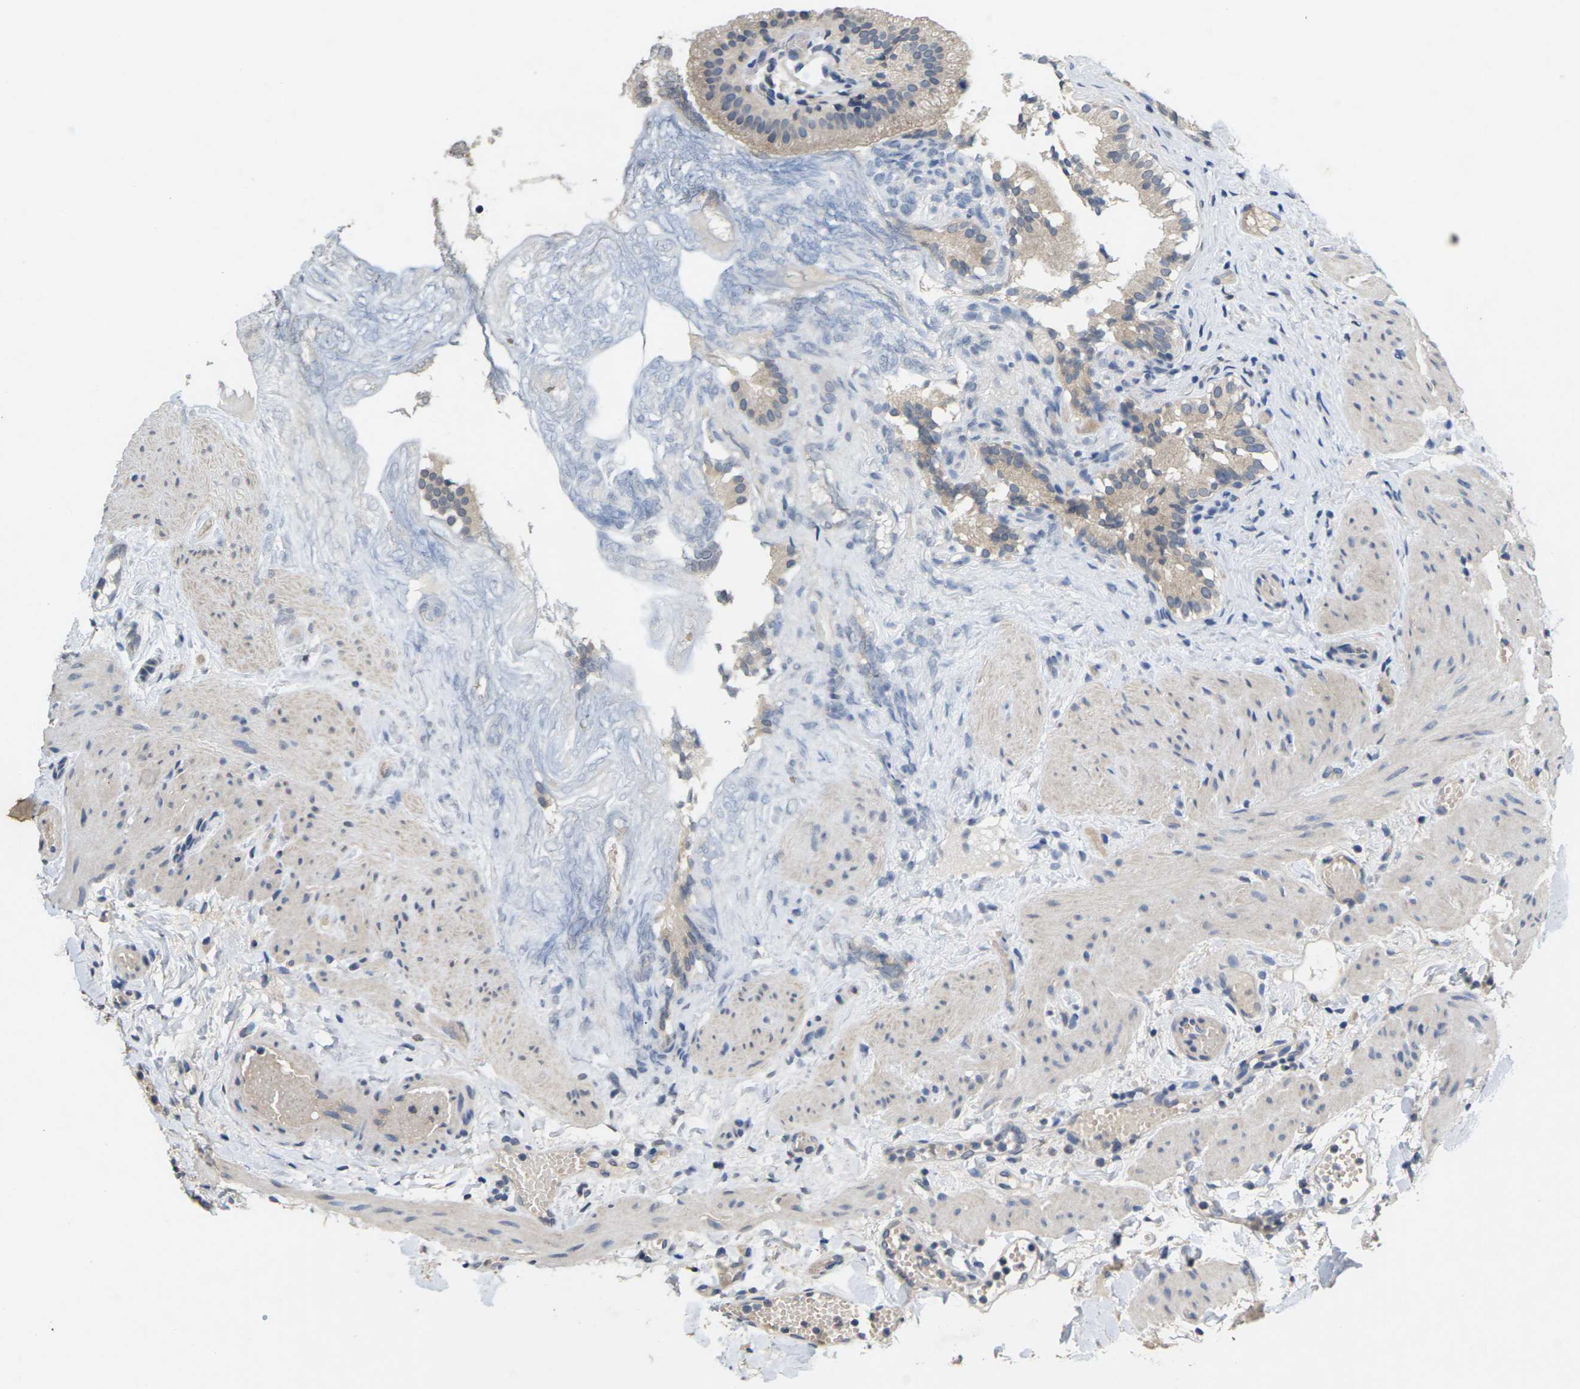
{"staining": {"intensity": "weak", "quantity": ">75%", "location": "cytoplasmic/membranous"}, "tissue": "gallbladder", "cell_type": "Glandular cells", "image_type": "normal", "snomed": [{"axis": "morphology", "description": "Normal tissue, NOS"}, {"axis": "topography", "description": "Gallbladder"}], "caption": "The immunohistochemical stain labels weak cytoplasmic/membranous positivity in glandular cells of benign gallbladder.", "gene": "SLC2A2", "patient": {"sex": "female", "age": 26}}